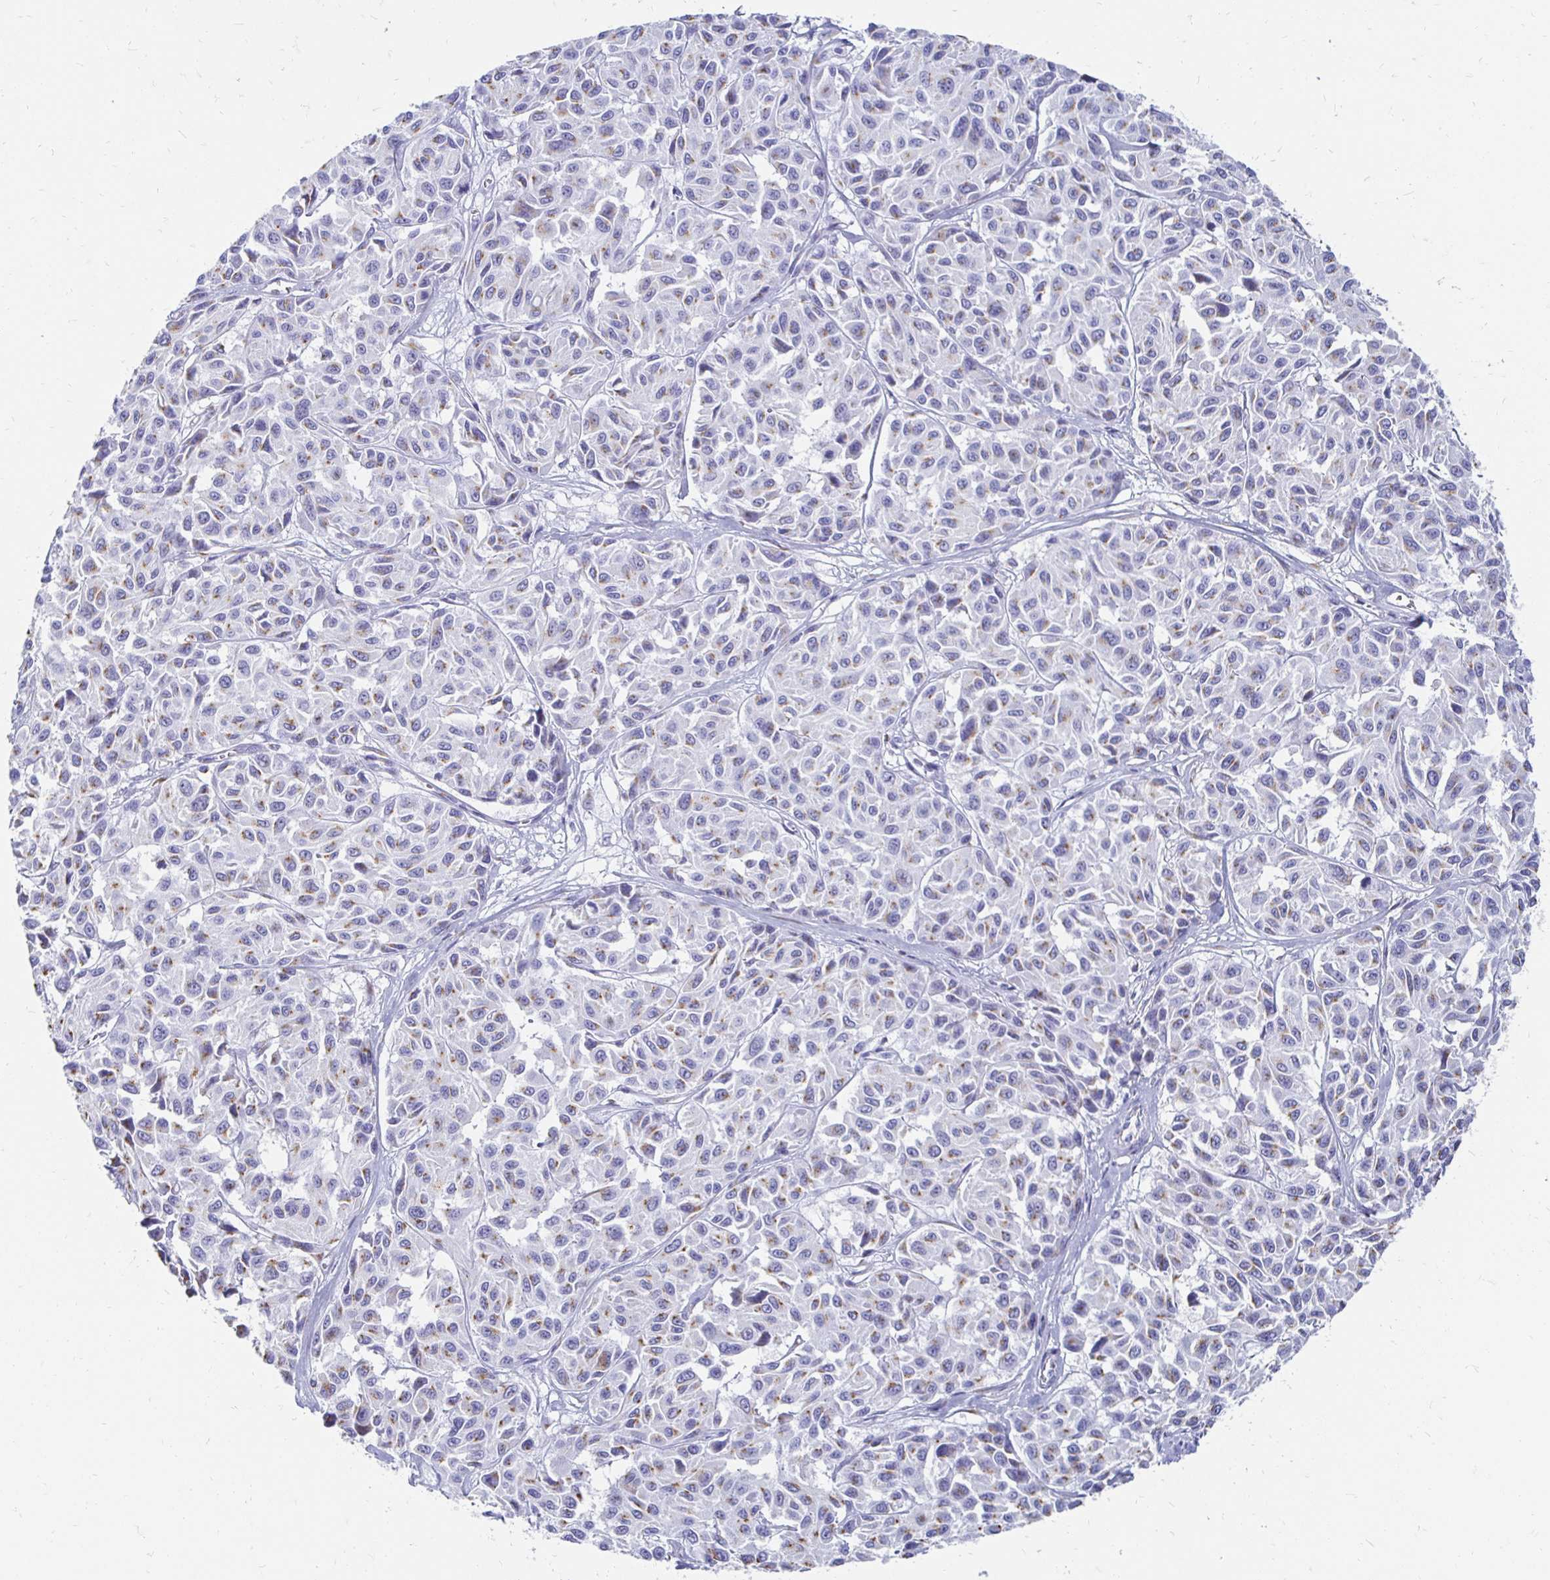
{"staining": {"intensity": "weak", "quantity": "25%-75%", "location": "cytoplasmic/membranous"}, "tissue": "melanoma", "cell_type": "Tumor cells", "image_type": "cancer", "snomed": [{"axis": "morphology", "description": "Malignant melanoma, NOS"}, {"axis": "topography", "description": "Skin"}], "caption": "A photomicrograph of malignant melanoma stained for a protein demonstrates weak cytoplasmic/membranous brown staining in tumor cells.", "gene": "PAGE4", "patient": {"sex": "female", "age": 66}}